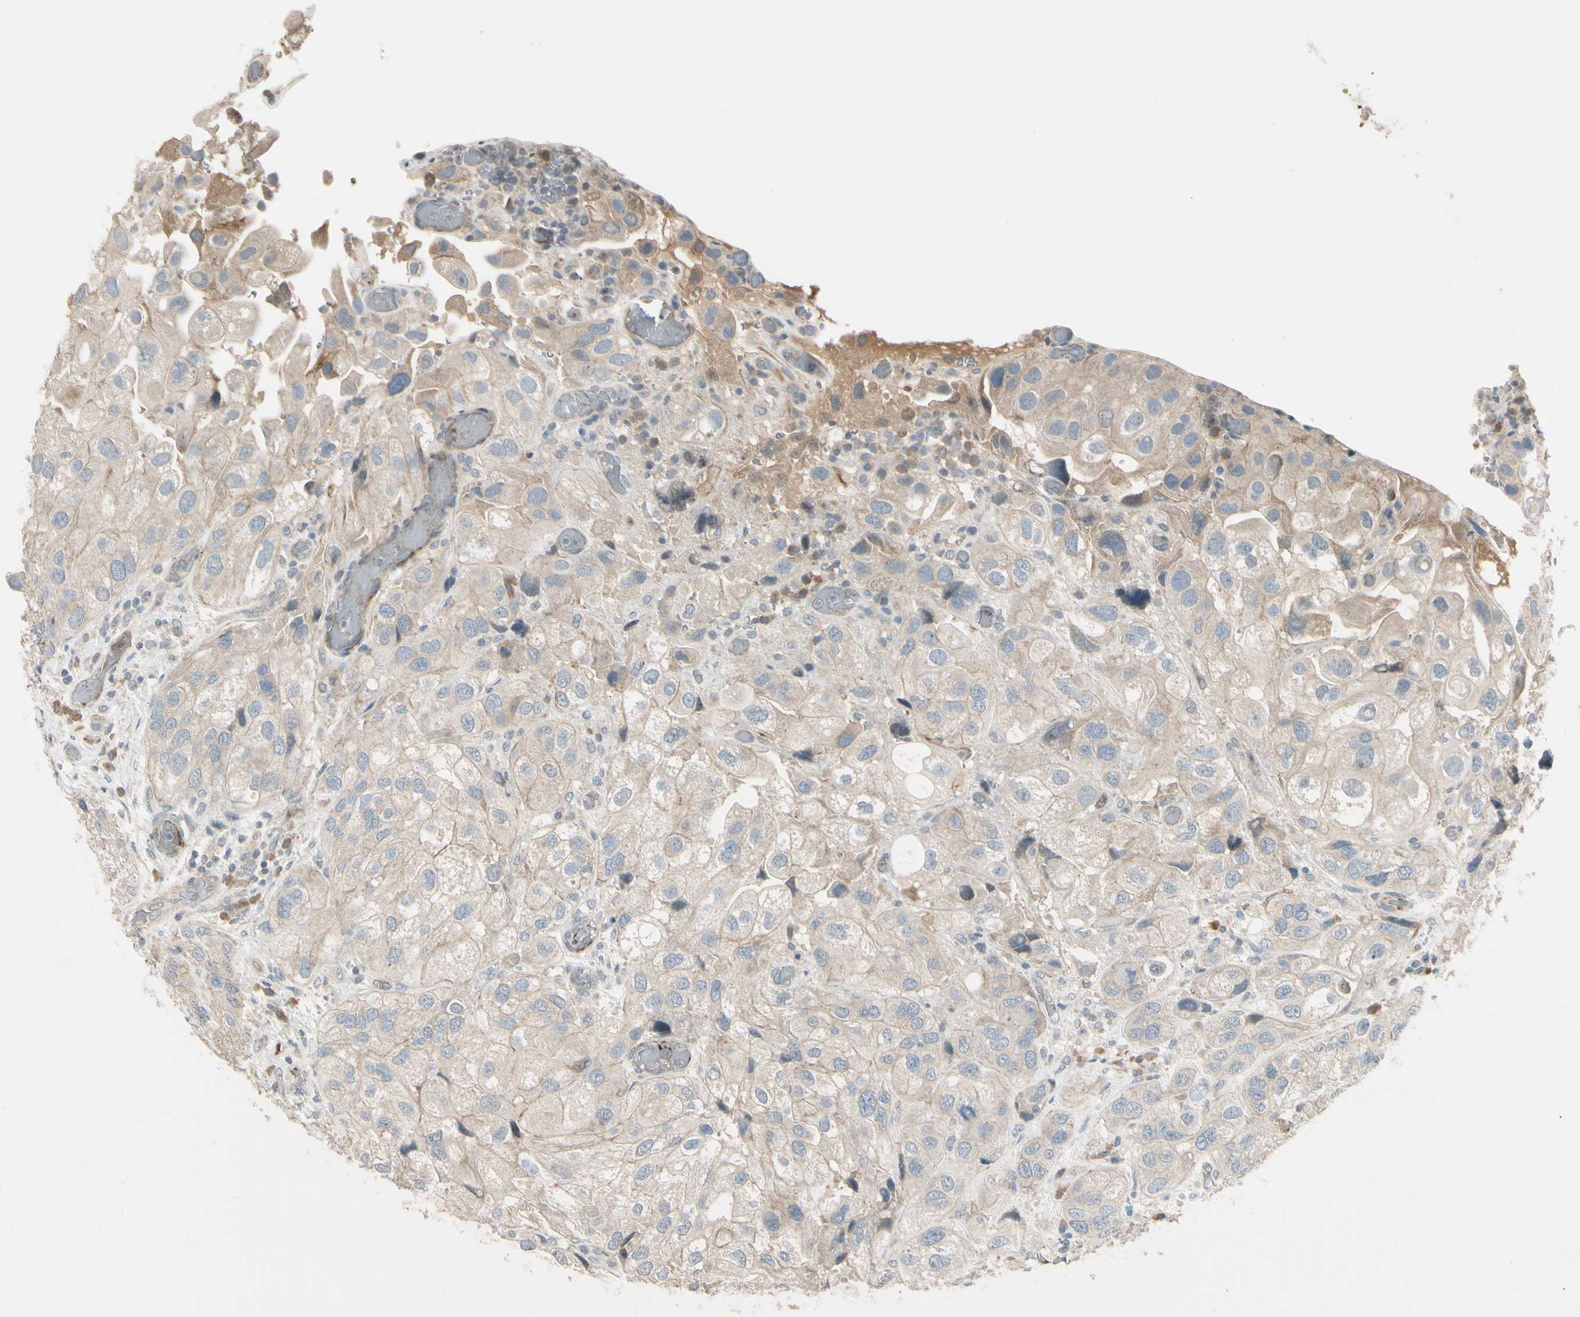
{"staining": {"intensity": "negative", "quantity": "none", "location": "none"}, "tissue": "urothelial cancer", "cell_type": "Tumor cells", "image_type": "cancer", "snomed": [{"axis": "morphology", "description": "Urothelial carcinoma, High grade"}, {"axis": "topography", "description": "Urinary bladder"}], "caption": "Immunohistochemical staining of human urothelial carcinoma (high-grade) shows no significant expression in tumor cells.", "gene": "PPP3CB", "patient": {"sex": "female", "age": 64}}